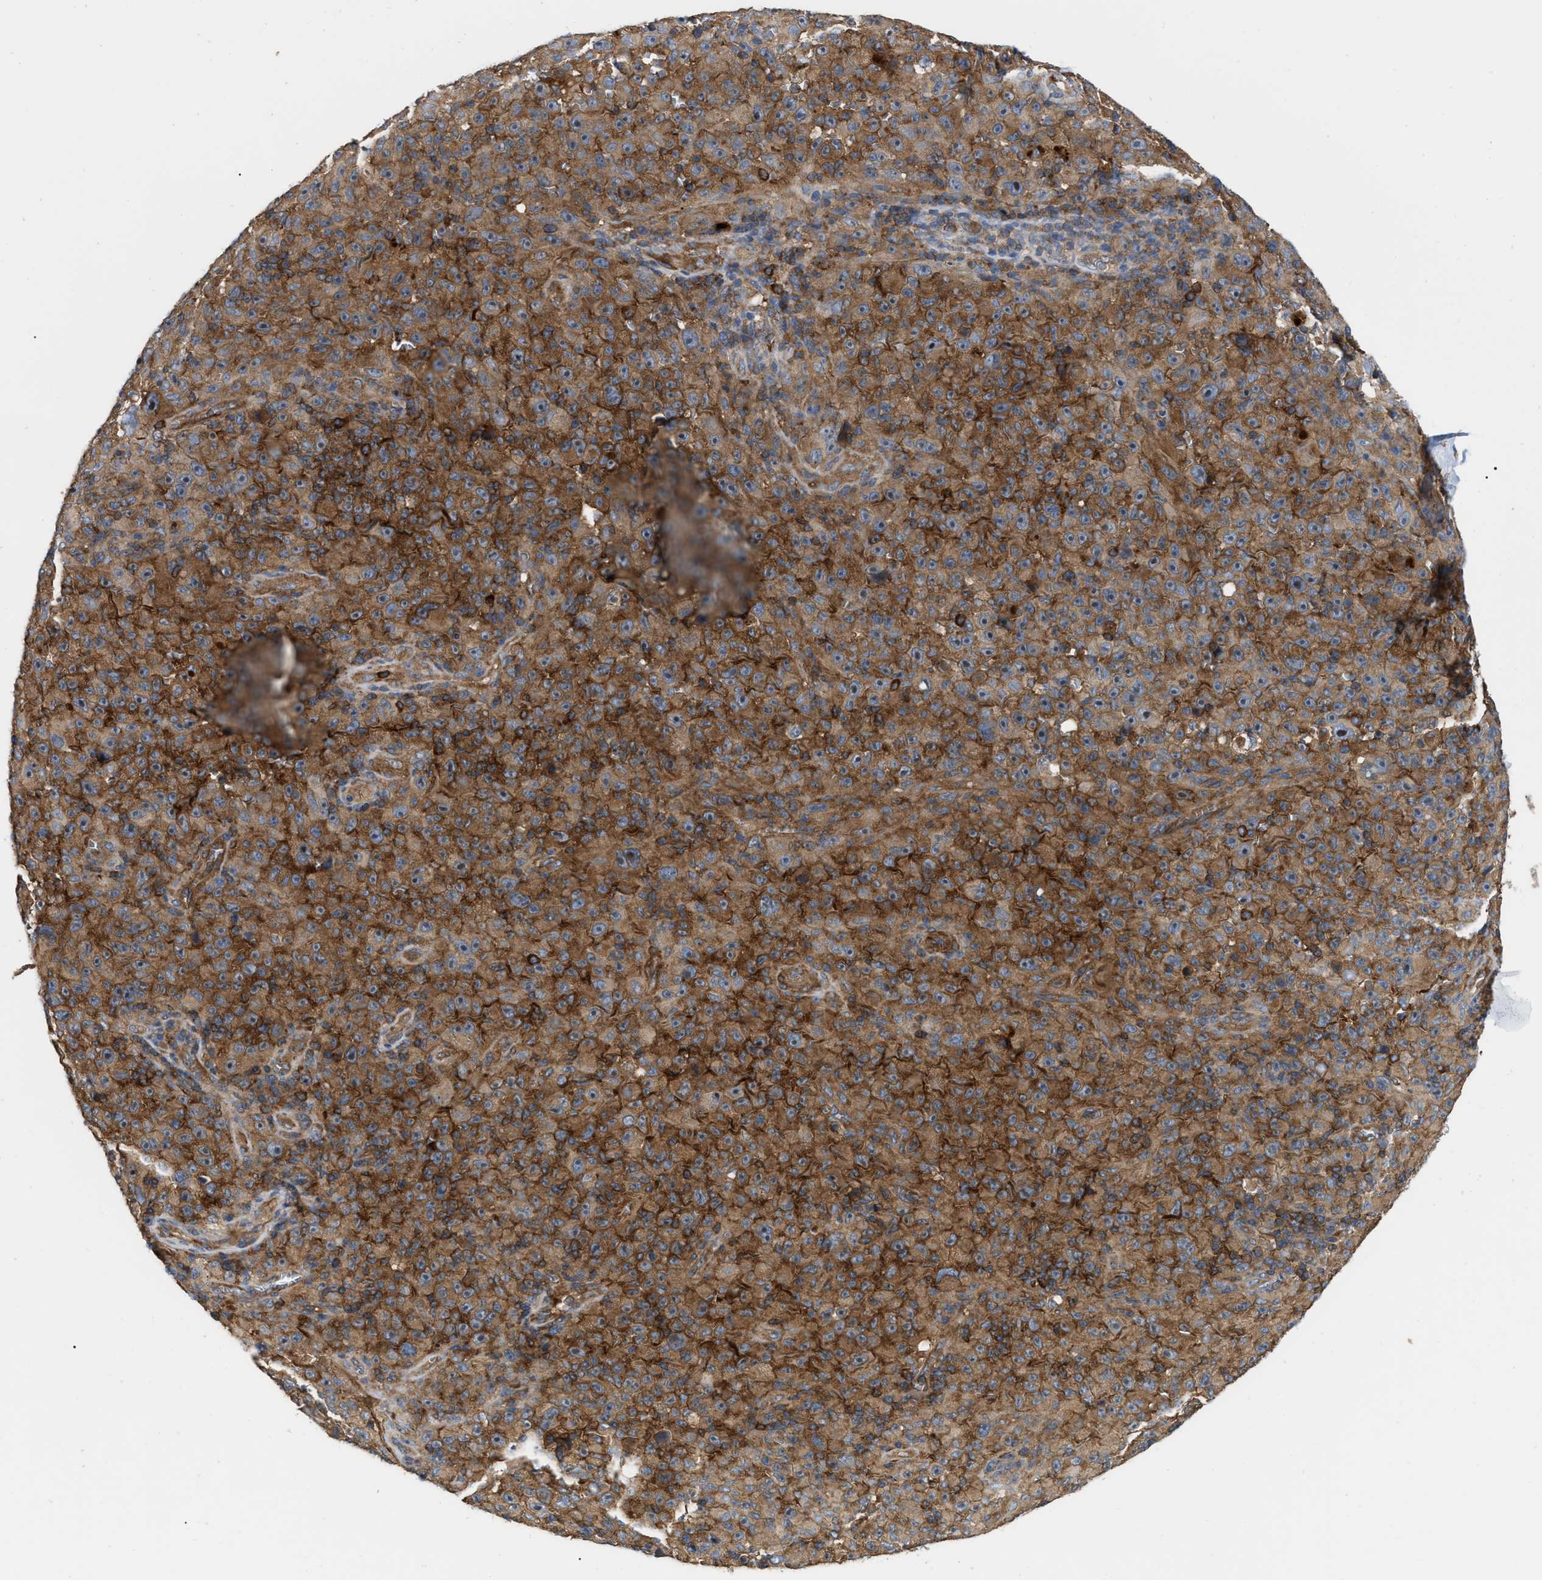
{"staining": {"intensity": "strong", "quantity": ">75%", "location": "cytoplasmic/membranous,nuclear"}, "tissue": "melanoma", "cell_type": "Tumor cells", "image_type": "cancer", "snomed": [{"axis": "morphology", "description": "Malignant melanoma, NOS"}, {"axis": "topography", "description": "Skin"}], "caption": "Tumor cells display strong cytoplasmic/membranous and nuclear staining in about >75% of cells in melanoma. The protein is shown in brown color, while the nuclei are stained blue.", "gene": "RABEP1", "patient": {"sex": "female", "age": 82}}